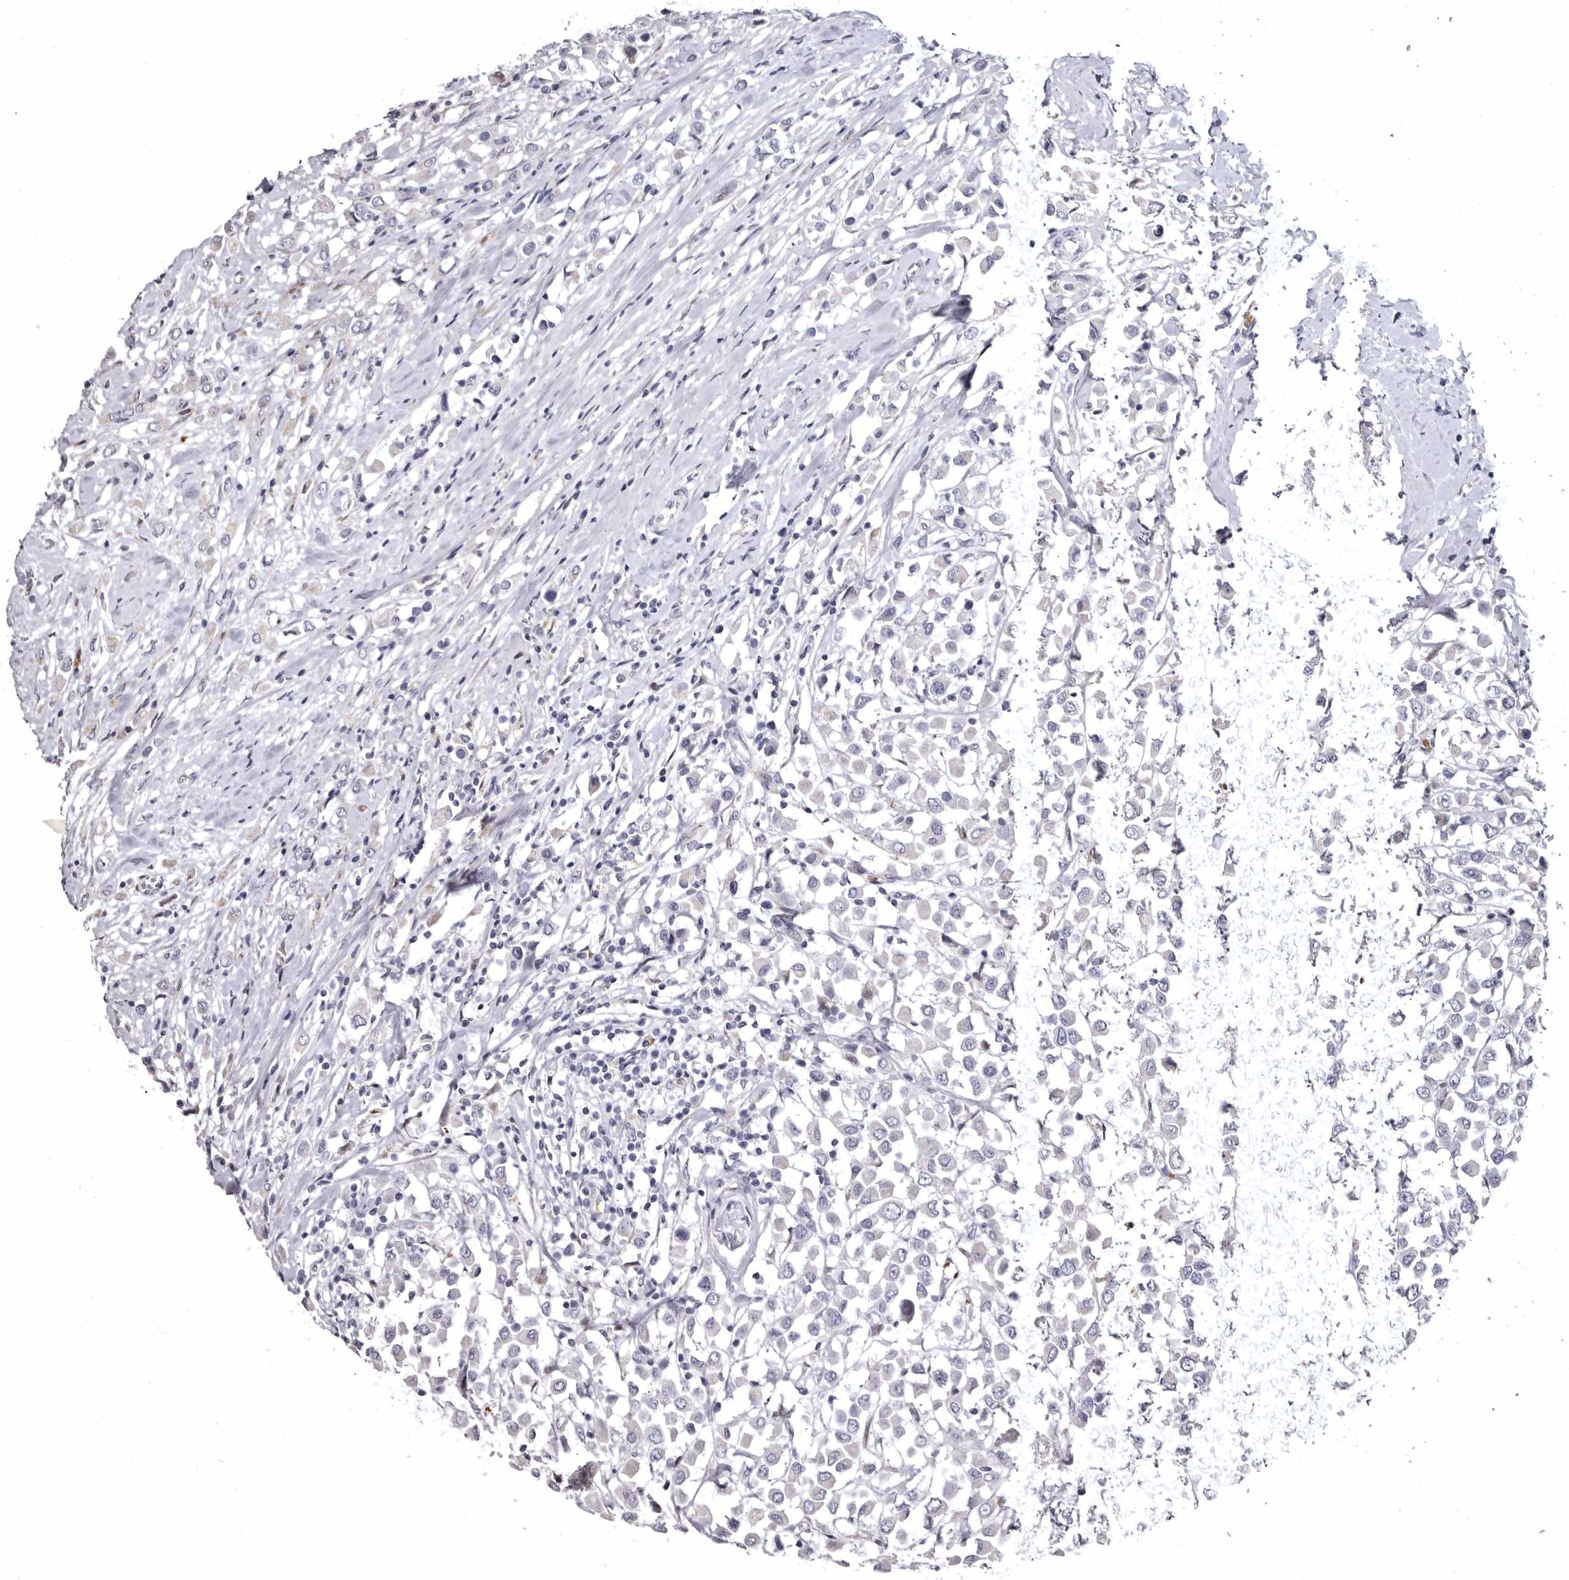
{"staining": {"intensity": "negative", "quantity": "none", "location": "none"}, "tissue": "breast cancer", "cell_type": "Tumor cells", "image_type": "cancer", "snomed": [{"axis": "morphology", "description": "Duct carcinoma"}, {"axis": "topography", "description": "Breast"}], "caption": "Immunohistochemical staining of breast cancer reveals no significant staining in tumor cells. Nuclei are stained in blue.", "gene": "AIDA", "patient": {"sex": "female", "age": 61}}